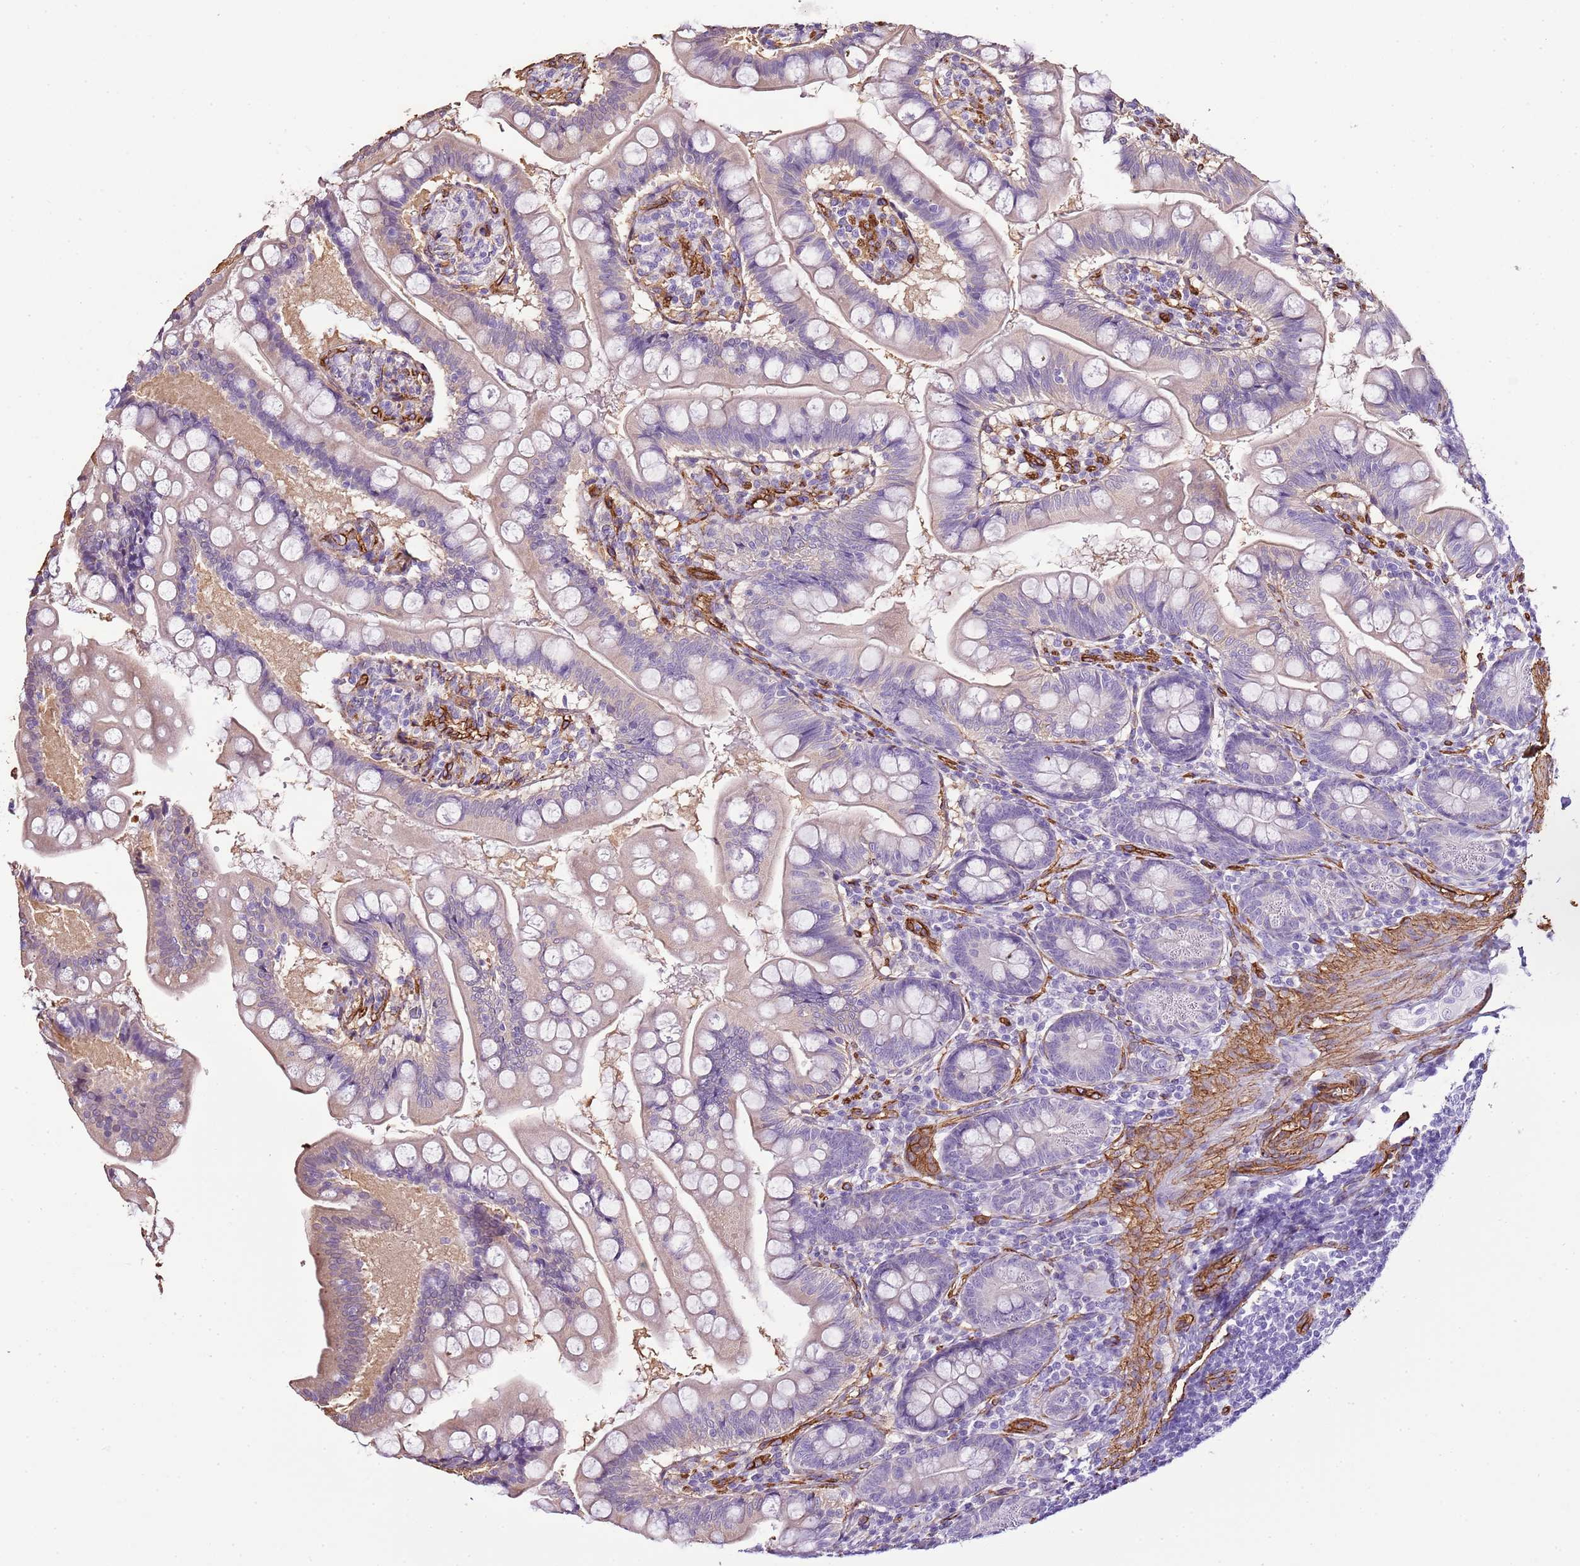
{"staining": {"intensity": "weak", "quantity": "<25%", "location": "cytoplasmic/membranous"}, "tissue": "small intestine", "cell_type": "Glandular cells", "image_type": "normal", "snomed": [{"axis": "morphology", "description": "Normal tissue, NOS"}, {"axis": "topography", "description": "Small intestine"}], "caption": "There is no significant positivity in glandular cells of small intestine. (Brightfield microscopy of DAB (3,3'-diaminobenzidine) immunohistochemistry (IHC) at high magnification).", "gene": "CTDSPL", "patient": {"sex": "male", "age": 7}}